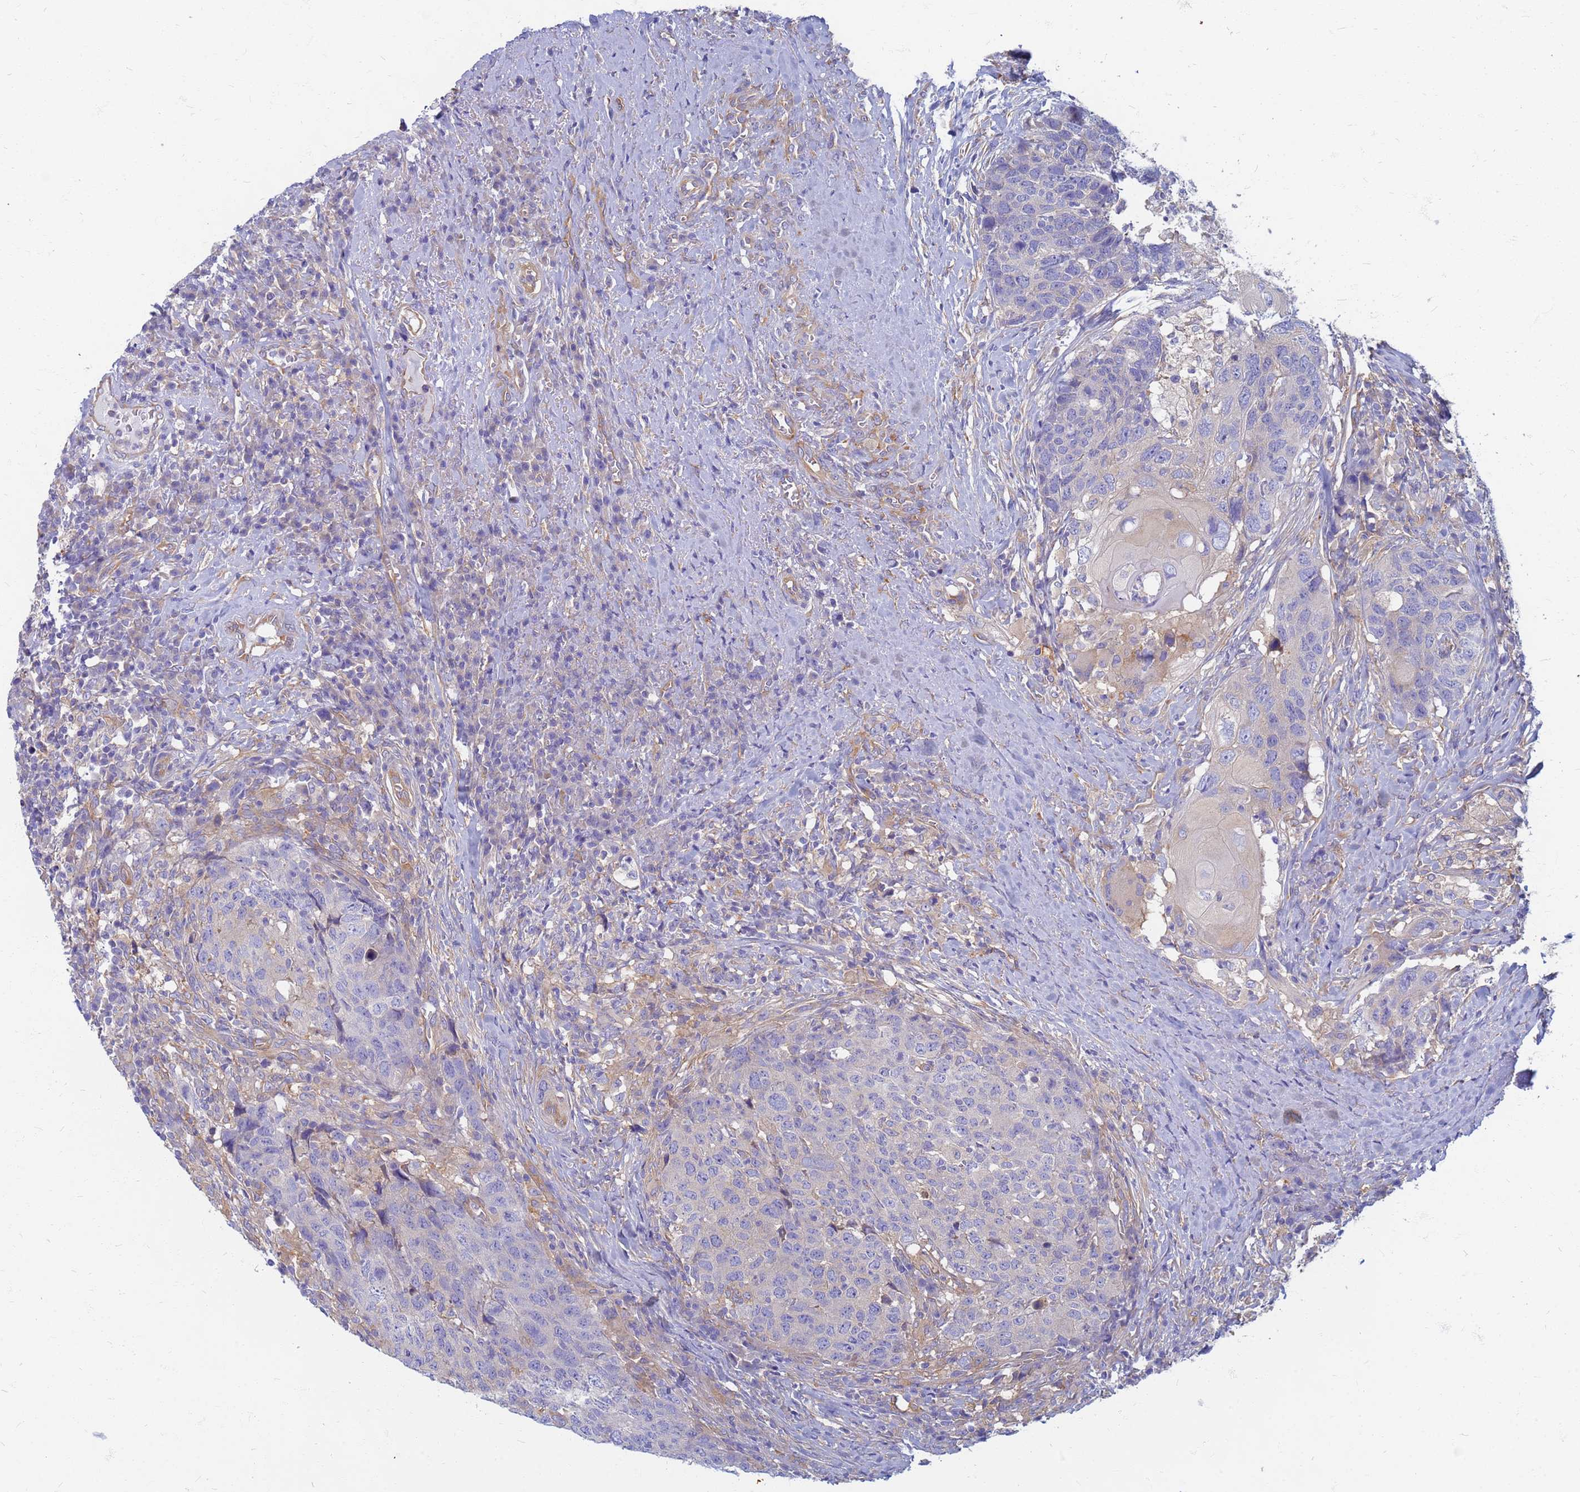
{"staining": {"intensity": "negative", "quantity": "none", "location": "none"}, "tissue": "head and neck cancer", "cell_type": "Tumor cells", "image_type": "cancer", "snomed": [{"axis": "morphology", "description": "Squamous cell carcinoma, NOS"}, {"axis": "topography", "description": "Head-Neck"}], "caption": "Tumor cells are negative for protein expression in human squamous cell carcinoma (head and neck).", "gene": "EEA1", "patient": {"sex": "male", "age": 66}}